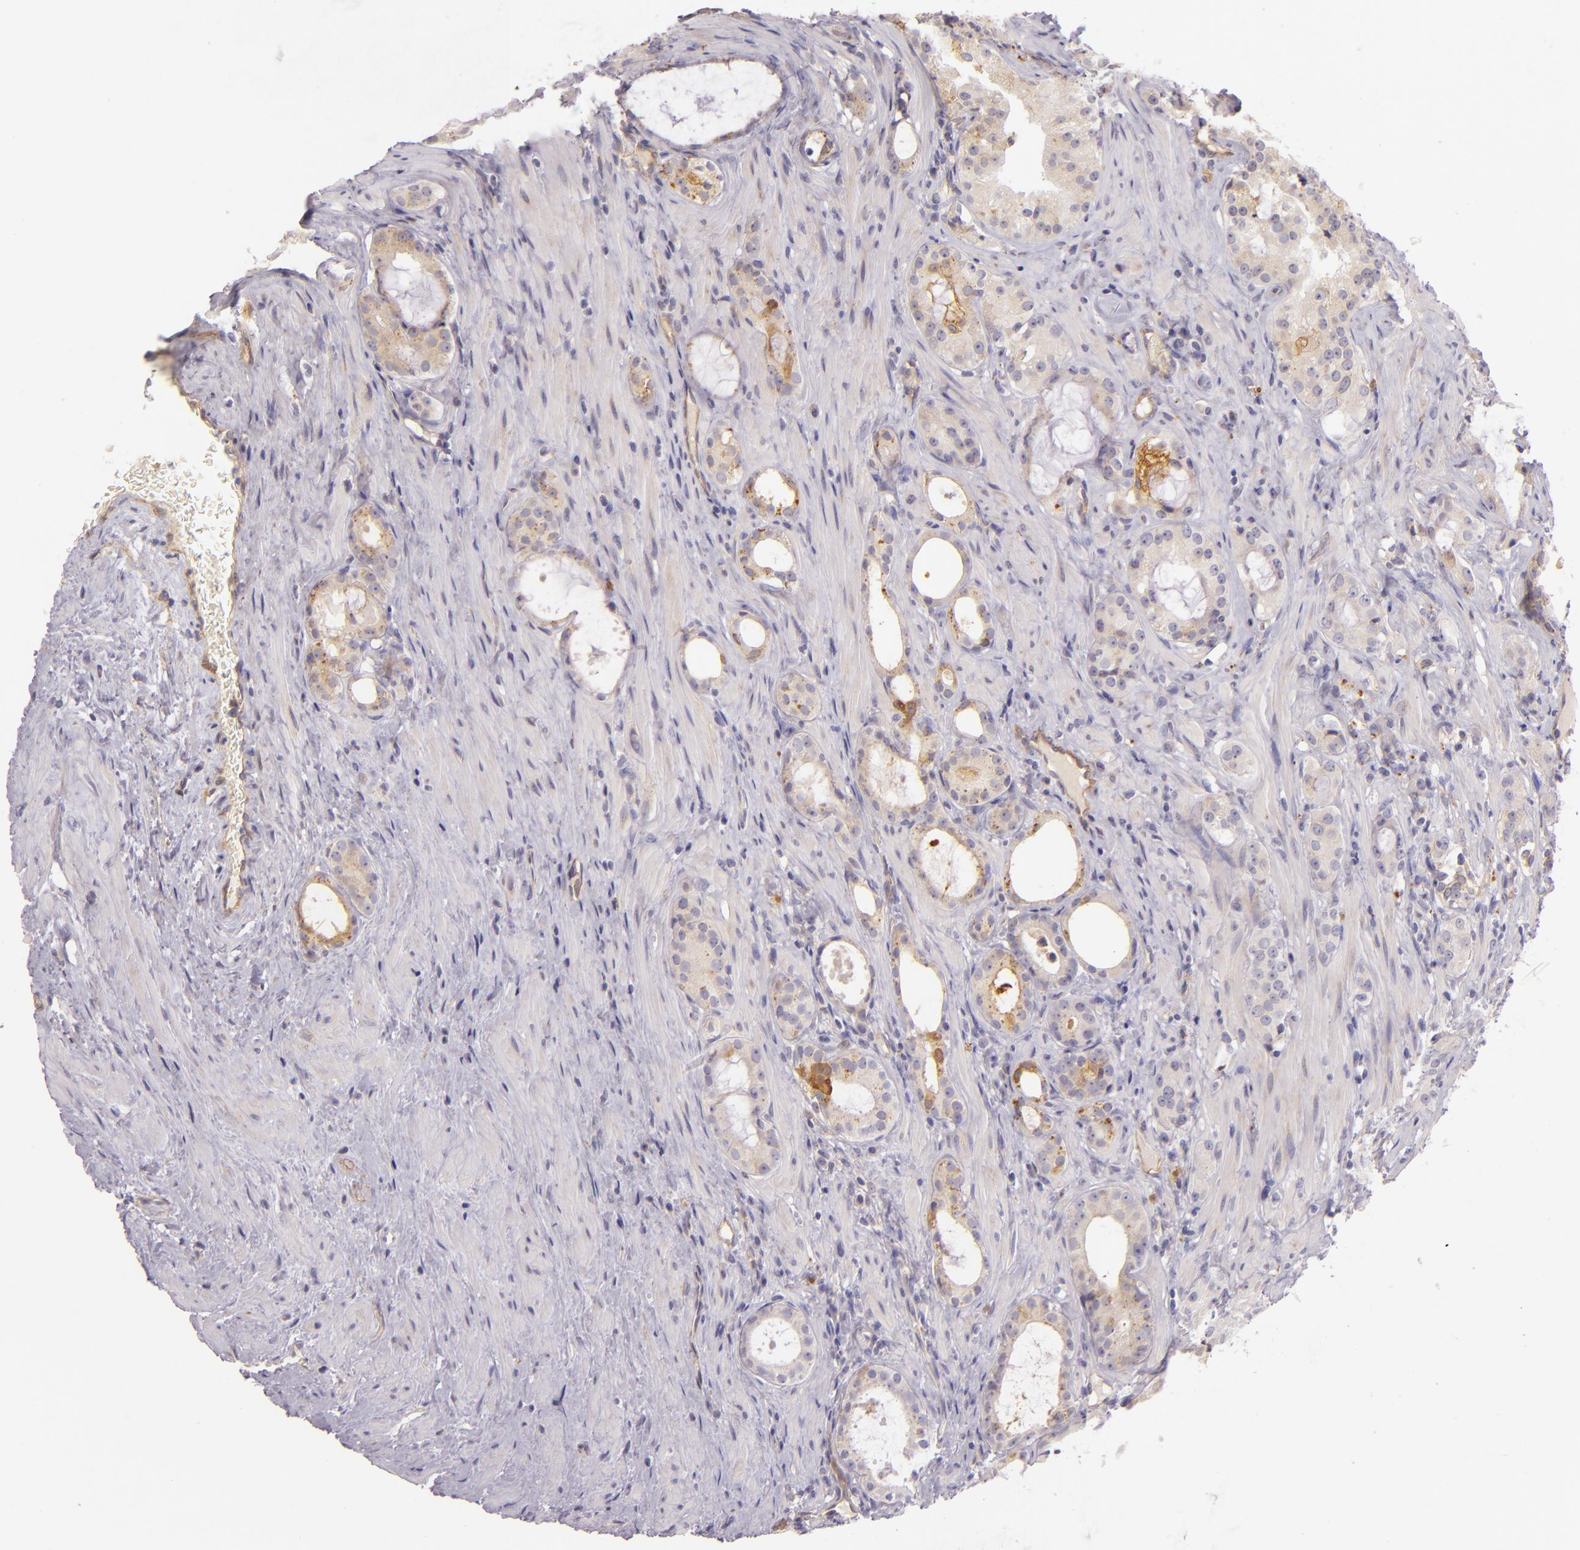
{"staining": {"intensity": "weak", "quantity": "<25%", "location": "cytoplasmic/membranous"}, "tissue": "prostate cancer", "cell_type": "Tumor cells", "image_type": "cancer", "snomed": [{"axis": "morphology", "description": "Adenocarcinoma, Medium grade"}, {"axis": "topography", "description": "Prostate"}], "caption": "This photomicrograph is of prostate cancer stained with immunohistochemistry to label a protein in brown with the nuclei are counter-stained blue. There is no positivity in tumor cells. The staining was performed using DAB to visualize the protein expression in brown, while the nuclei were stained in blue with hematoxylin (Magnification: 20x).", "gene": "CTSF", "patient": {"sex": "male", "age": 73}}